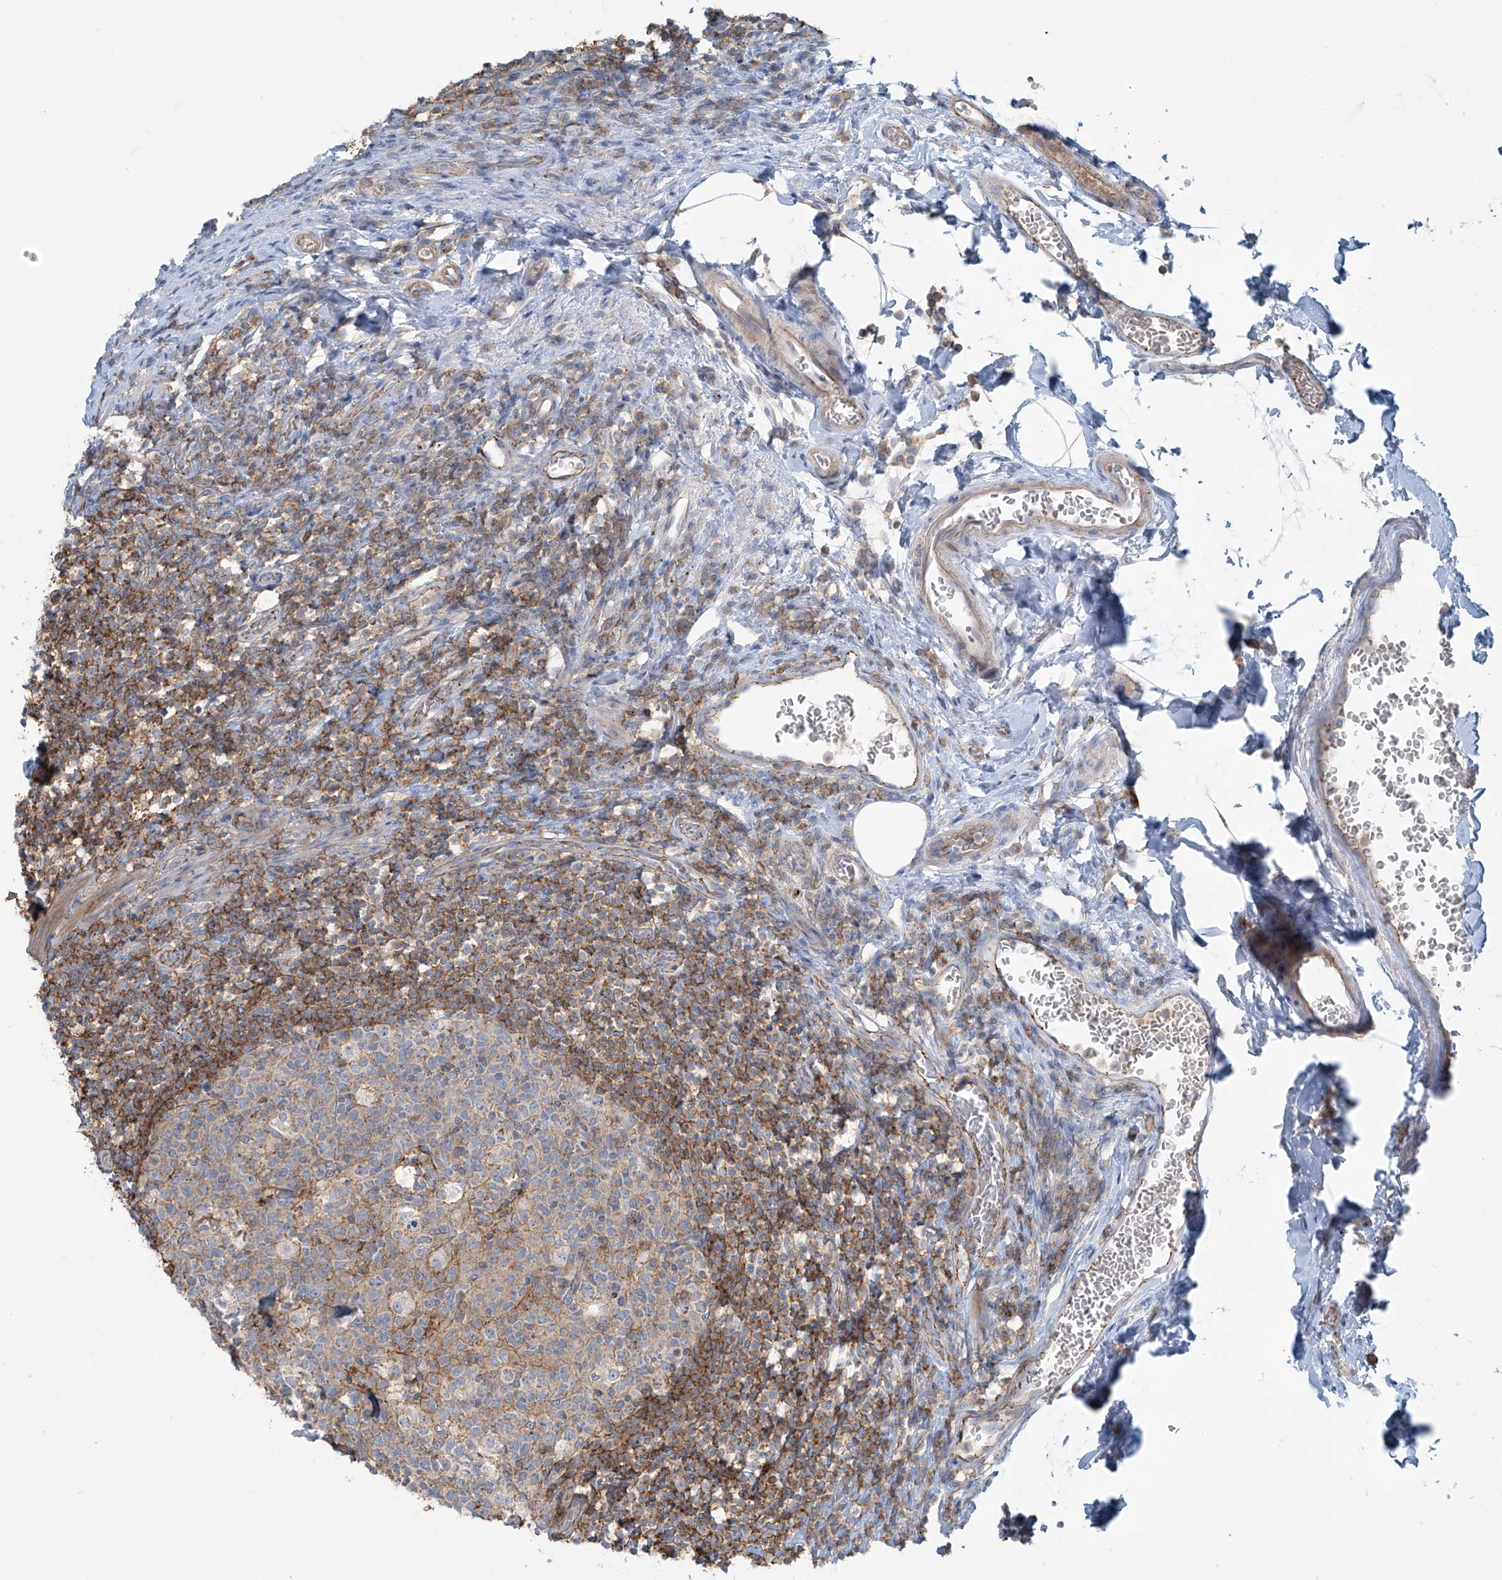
{"staining": {"intensity": "moderate", "quantity": ">75%", "location": "cytoplasmic/membranous"}, "tissue": "small intestine", "cell_type": "Glandular cells", "image_type": "normal", "snomed": [{"axis": "morphology", "description": "Normal tissue, NOS"}, {"axis": "topography", "description": "Small intestine"}], "caption": "Glandular cells demonstrate medium levels of moderate cytoplasmic/membranous positivity in approximately >75% of cells in benign human small intestine.", "gene": "SLC9A2", "patient": {"sex": "male", "age": 52}}